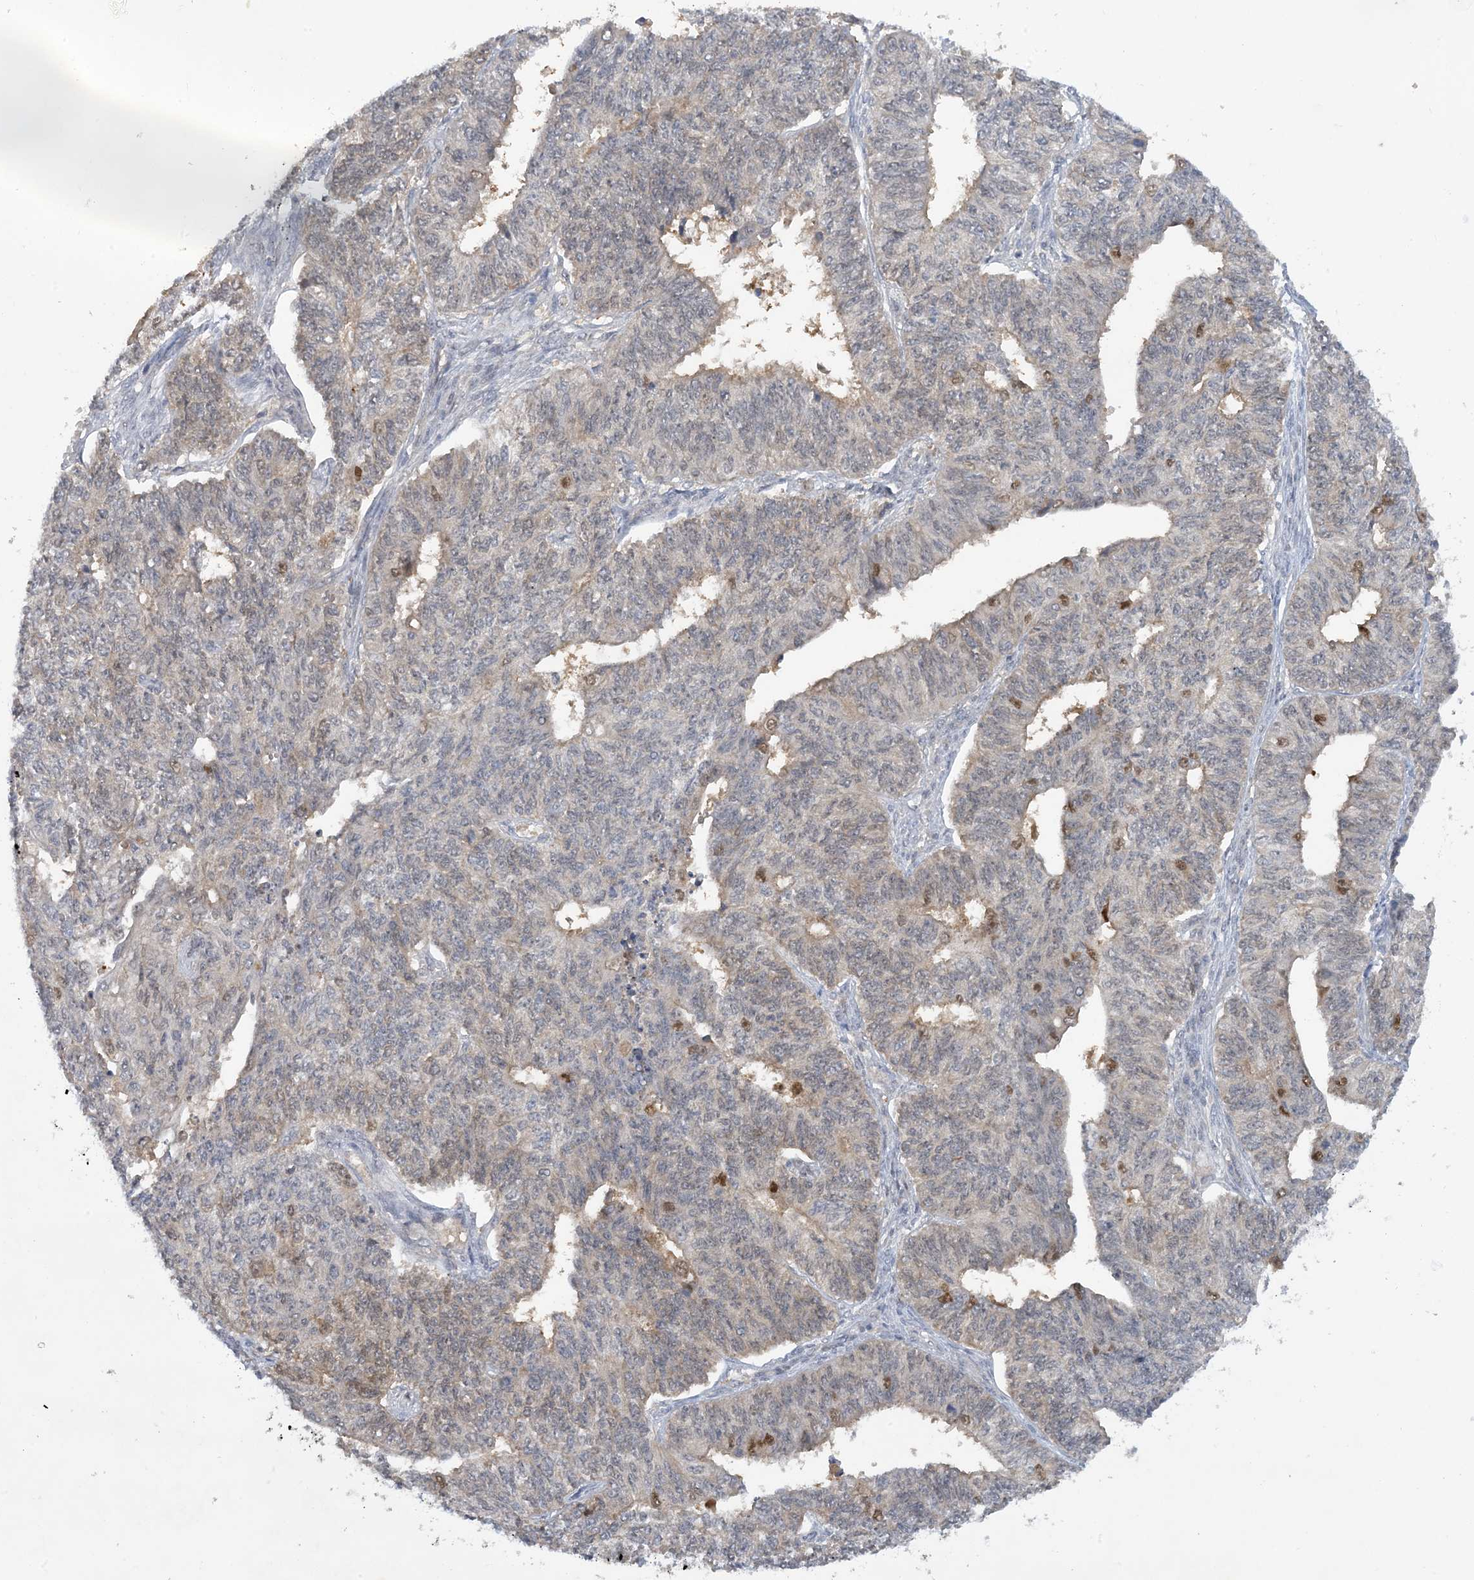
{"staining": {"intensity": "weak", "quantity": "<25%", "location": "cytoplasmic/membranous,nuclear"}, "tissue": "endometrial cancer", "cell_type": "Tumor cells", "image_type": "cancer", "snomed": [{"axis": "morphology", "description": "Adenocarcinoma, NOS"}, {"axis": "topography", "description": "Endometrium"}], "caption": "High power microscopy micrograph of an immunohistochemistry (IHC) photomicrograph of endometrial cancer, revealing no significant expression in tumor cells.", "gene": "UBE2E1", "patient": {"sex": "female", "age": 32}}